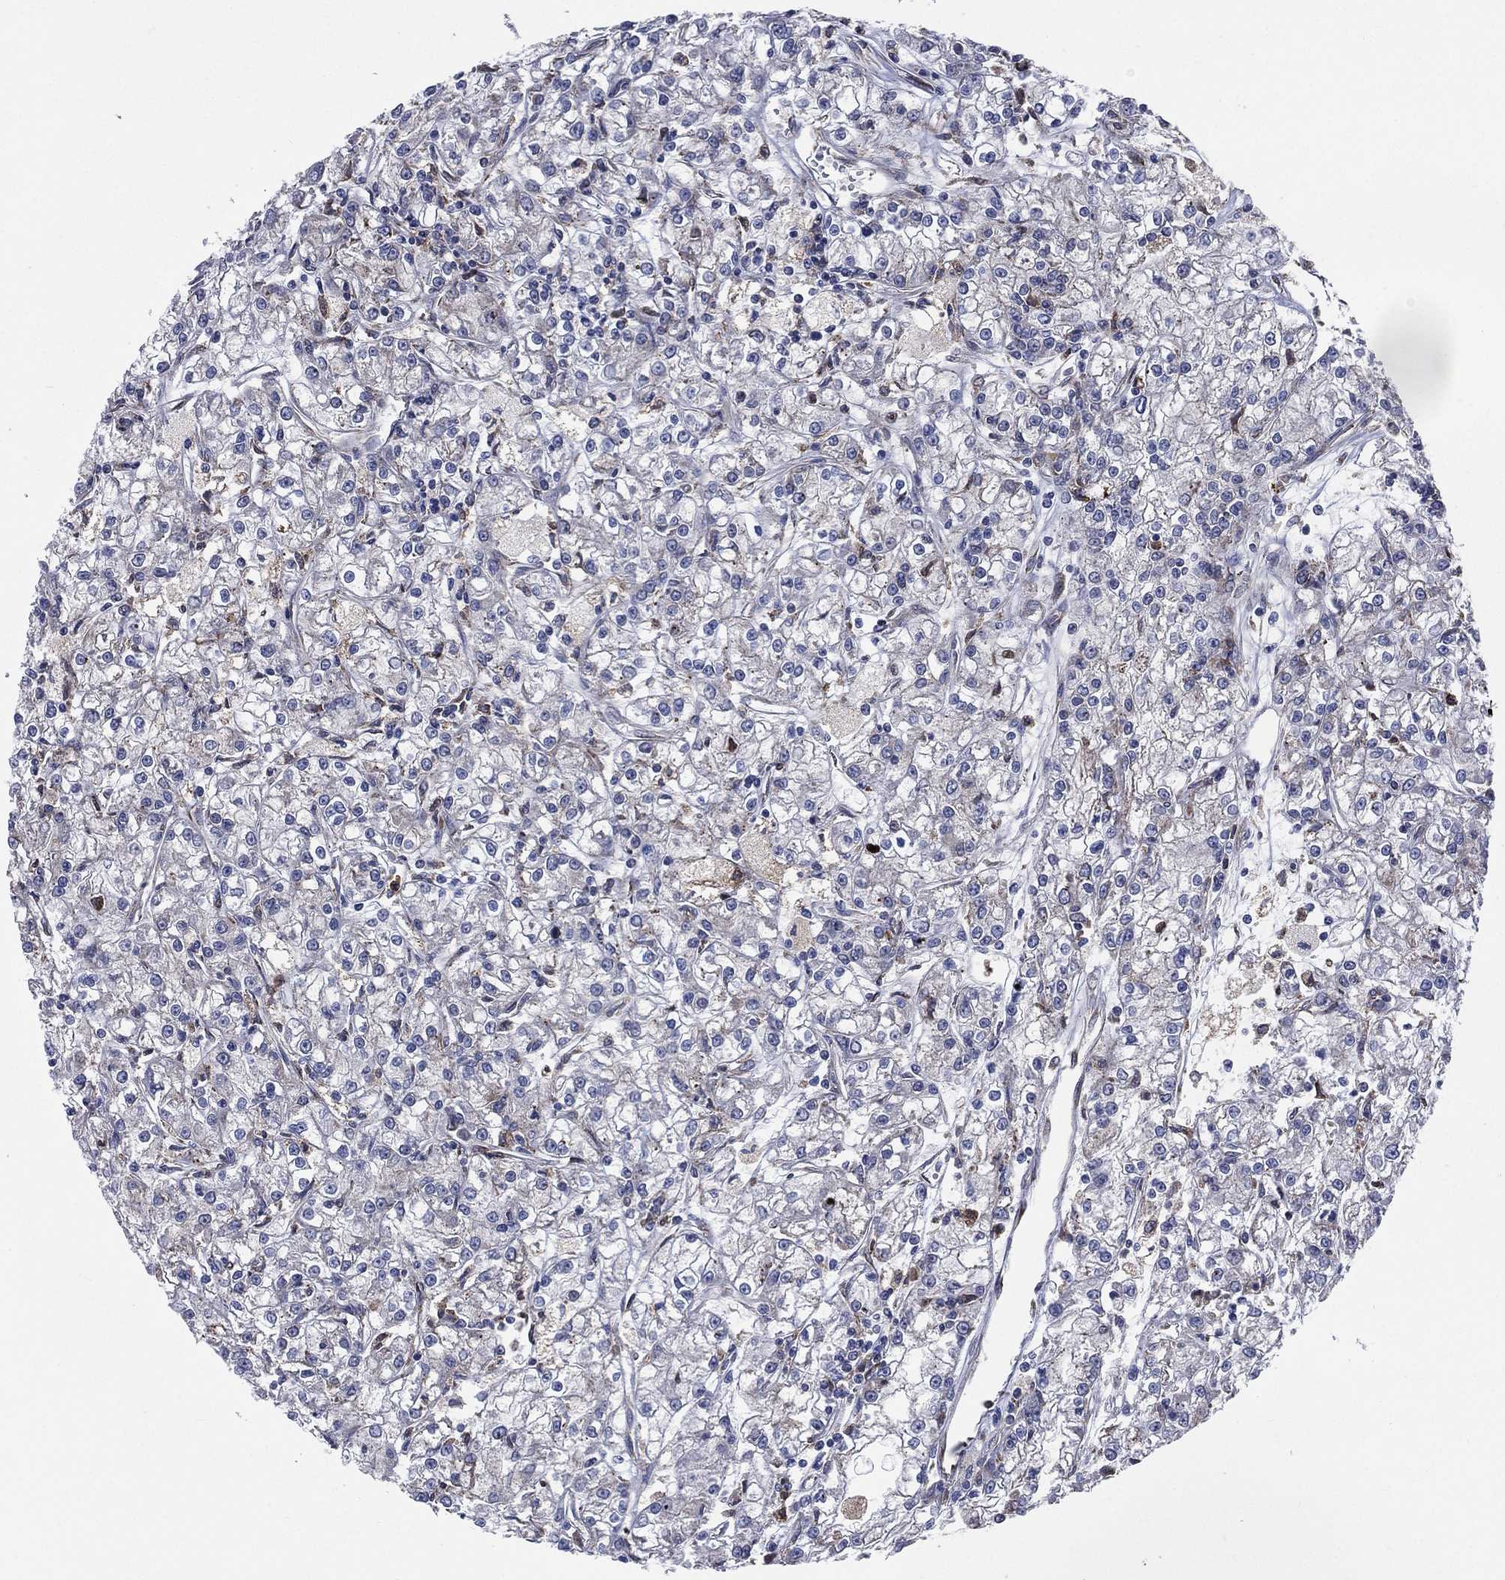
{"staining": {"intensity": "negative", "quantity": "none", "location": "none"}, "tissue": "renal cancer", "cell_type": "Tumor cells", "image_type": "cancer", "snomed": [{"axis": "morphology", "description": "Adenocarcinoma, NOS"}, {"axis": "topography", "description": "Kidney"}], "caption": "IHC image of neoplastic tissue: renal cancer stained with DAB (3,3'-diaminobenzidine) demonstrates no significant protein expression in tumor cells.", "gene": "CCDC159", "patient": {"sex": "female", "age": 59}}